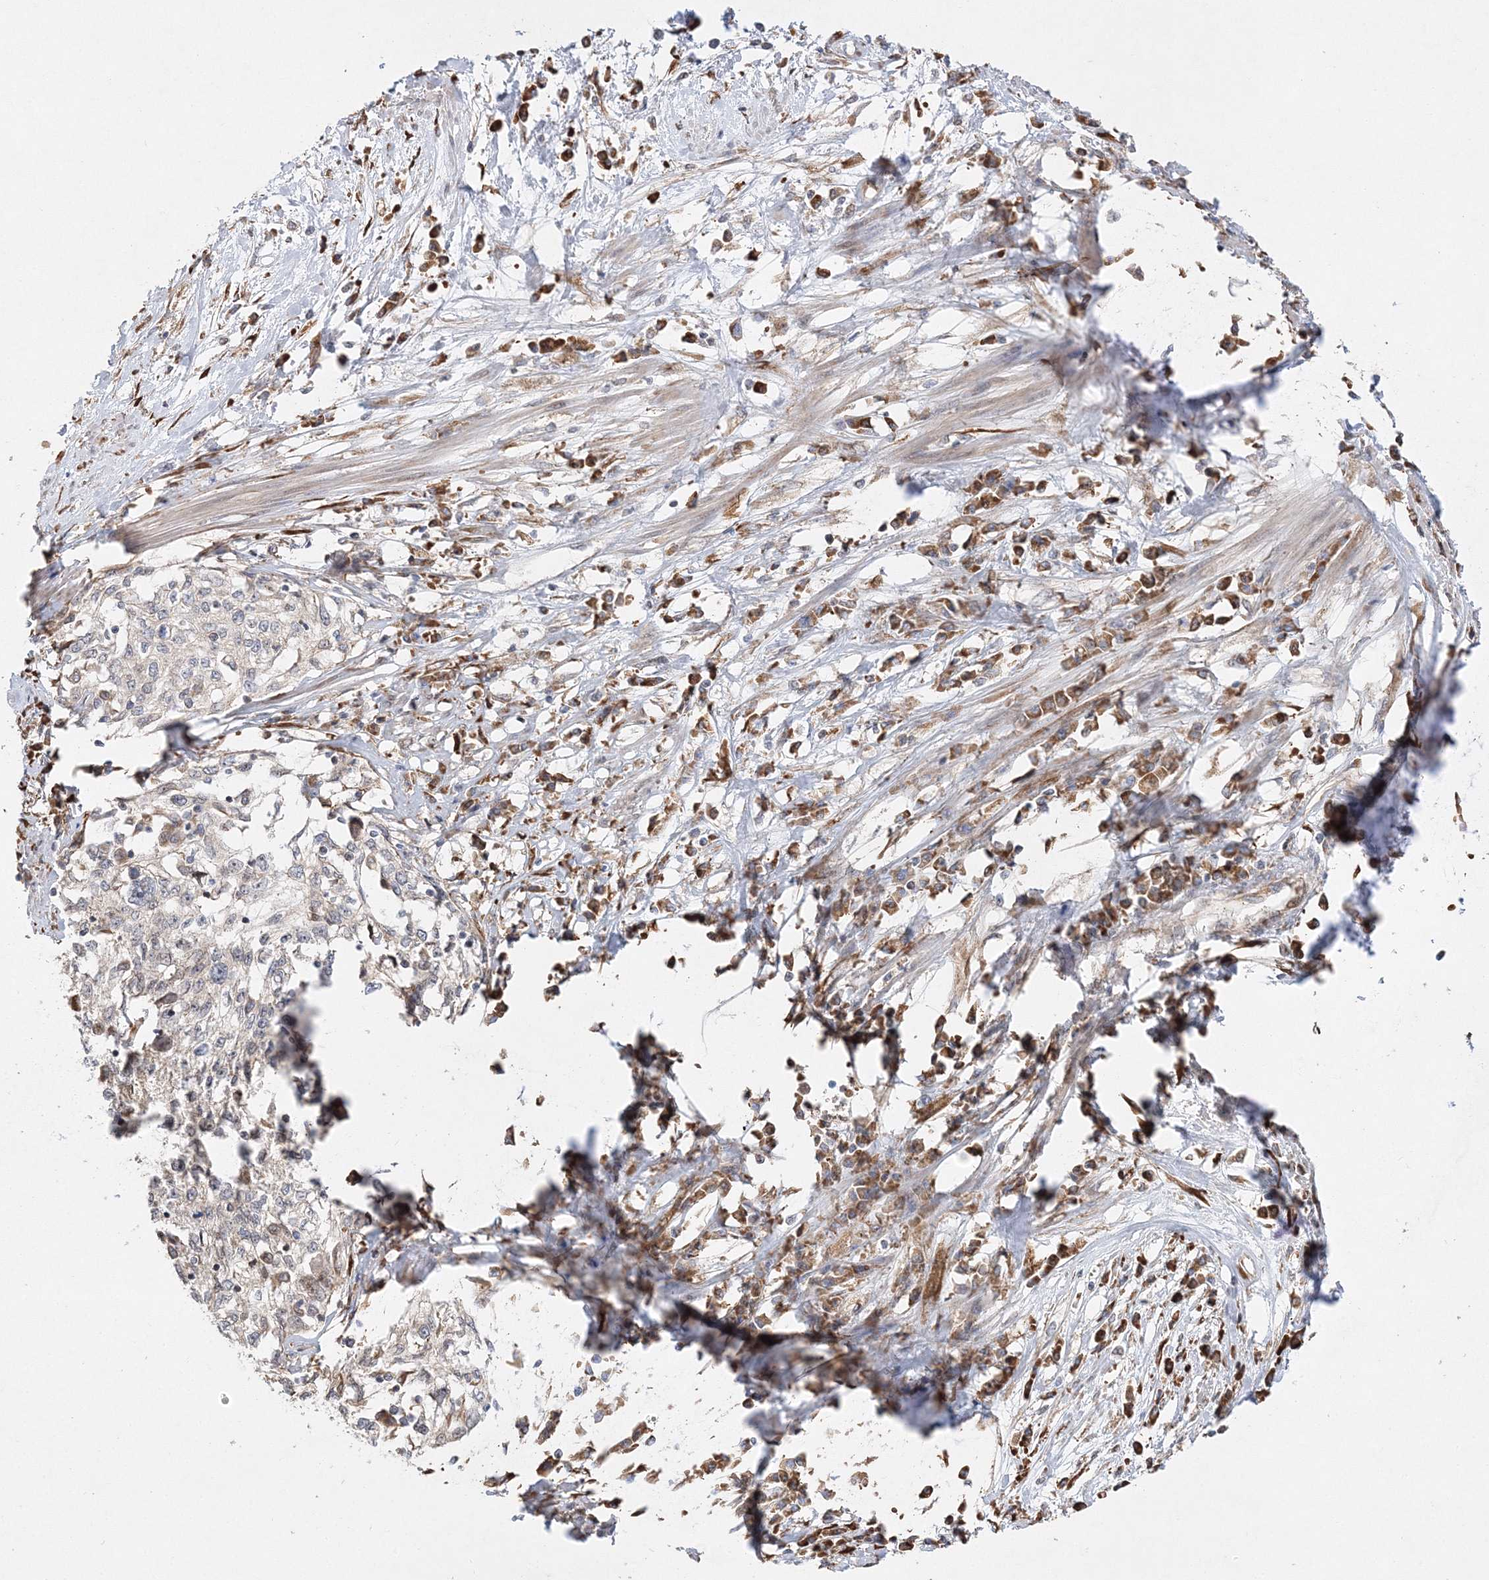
{"staining": {"intensity": "weak", "quantity": "<25%", "location": "cytoplasmic/membranous"}, "tissue": "cervical cancer", "cell_type": "Tumor cells", "image_type": "cancer", "snomed": [{"axis": "morphology", "description": "Squamous cell carcinoma, NOS"}, {"axis": "topography", "description": "Cervix"}], "caption": "A high-resolution image shows IHC staining of cervical cancer (squamous cell carcinoma), which exhibits no significant staining in tumor cells.", "gene": "ZFYVE16", "patient": {"sex": "female", "age": 57}}